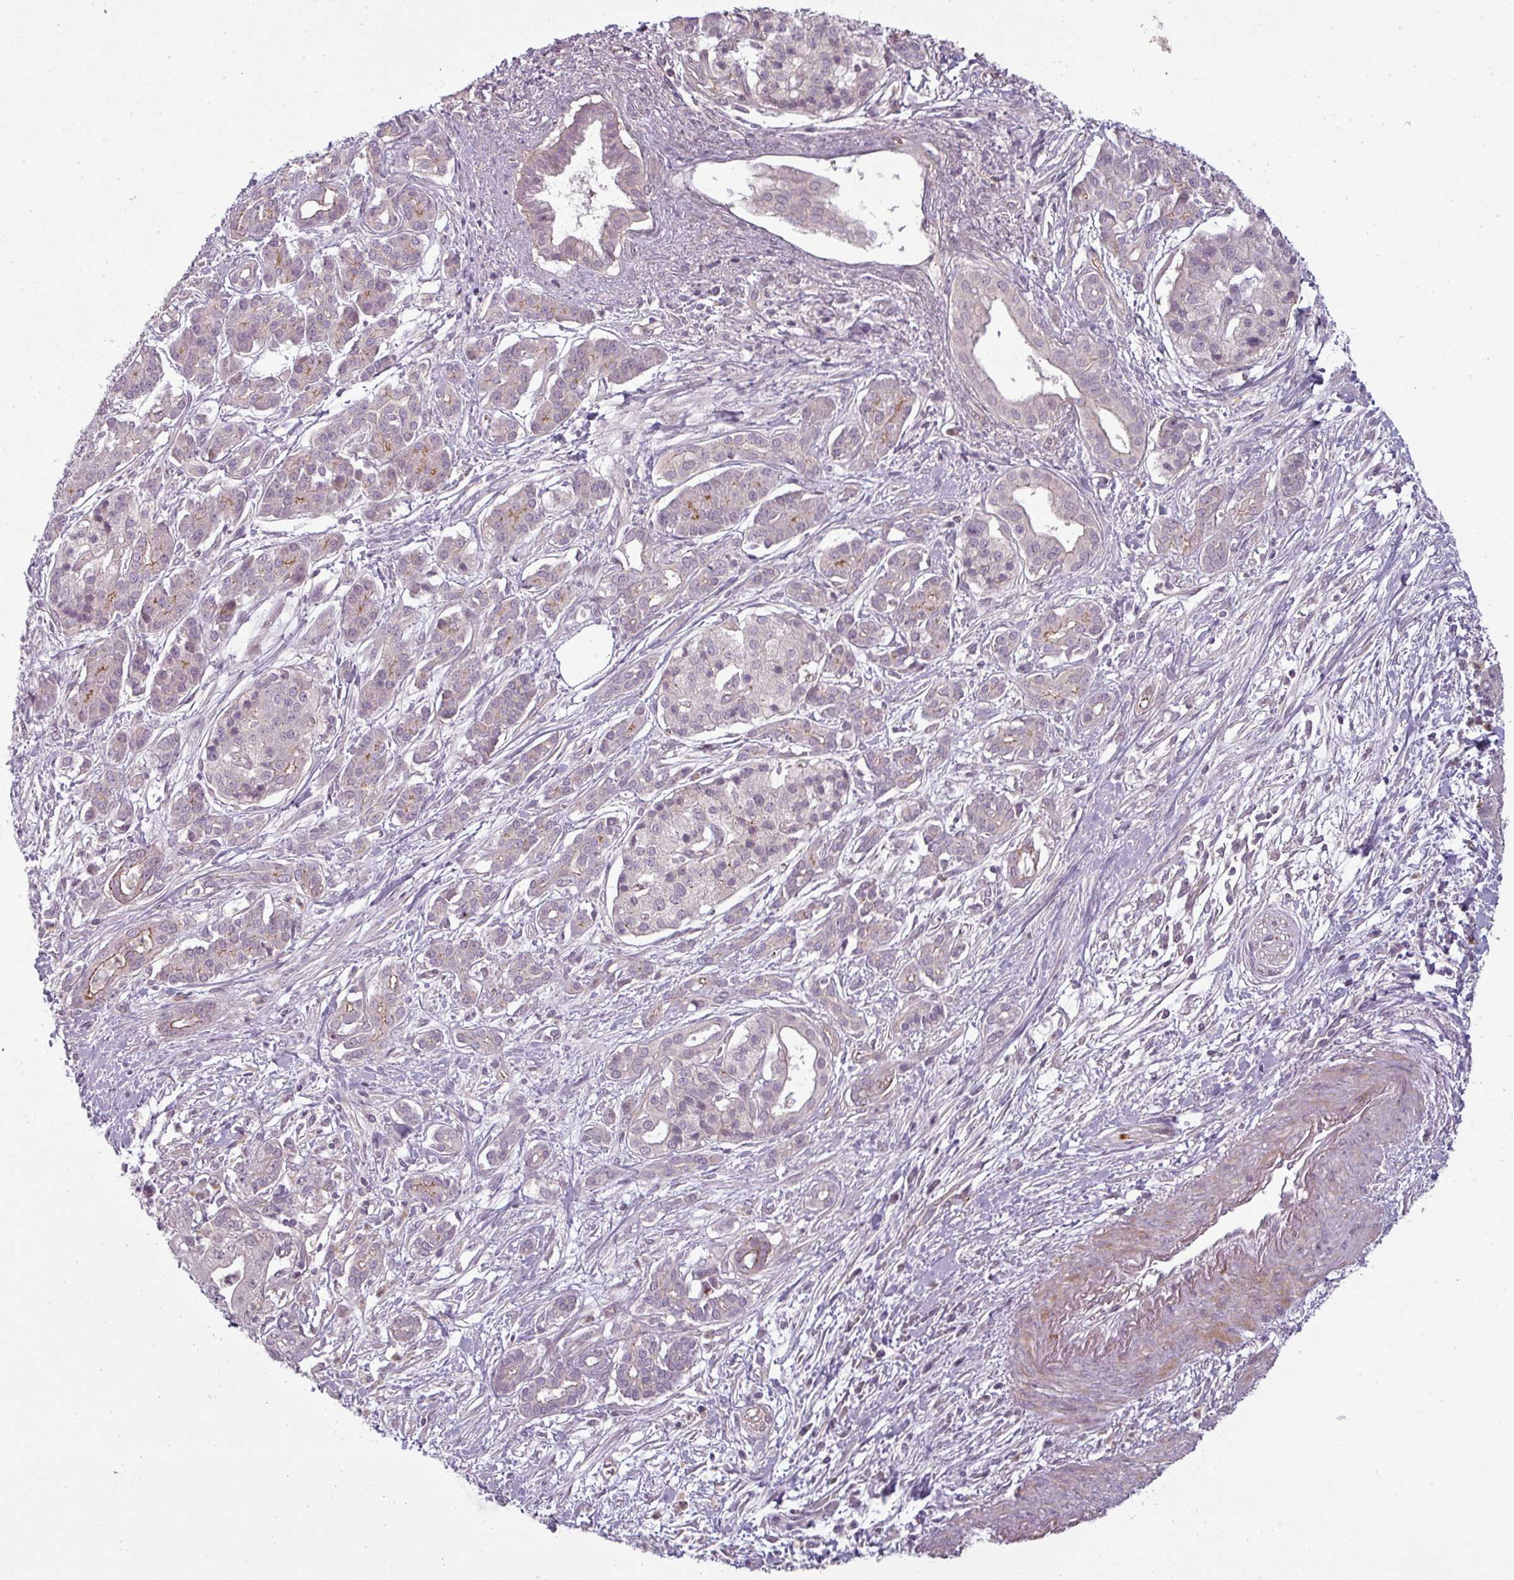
{"staining": {"intensity": "negative", "quantity": "none", "location": "none"}, "tissue": "pancreatic cancer", "cell_type": "Tumor cells", "image_type": "cancer", "snomed": [{"axis": "morphology", "description": "Adenocarcinoma, NOS"}, {"axis": "topography", "description": "Pancreas"}], "caption": "IHC image of pancreatic cancer (adenocarcinoma) stained for a protein (brown), which displays no staining in tumor cells.", "gene": "SLC16A9", "patient": {"sex": "male", "age": 69}}